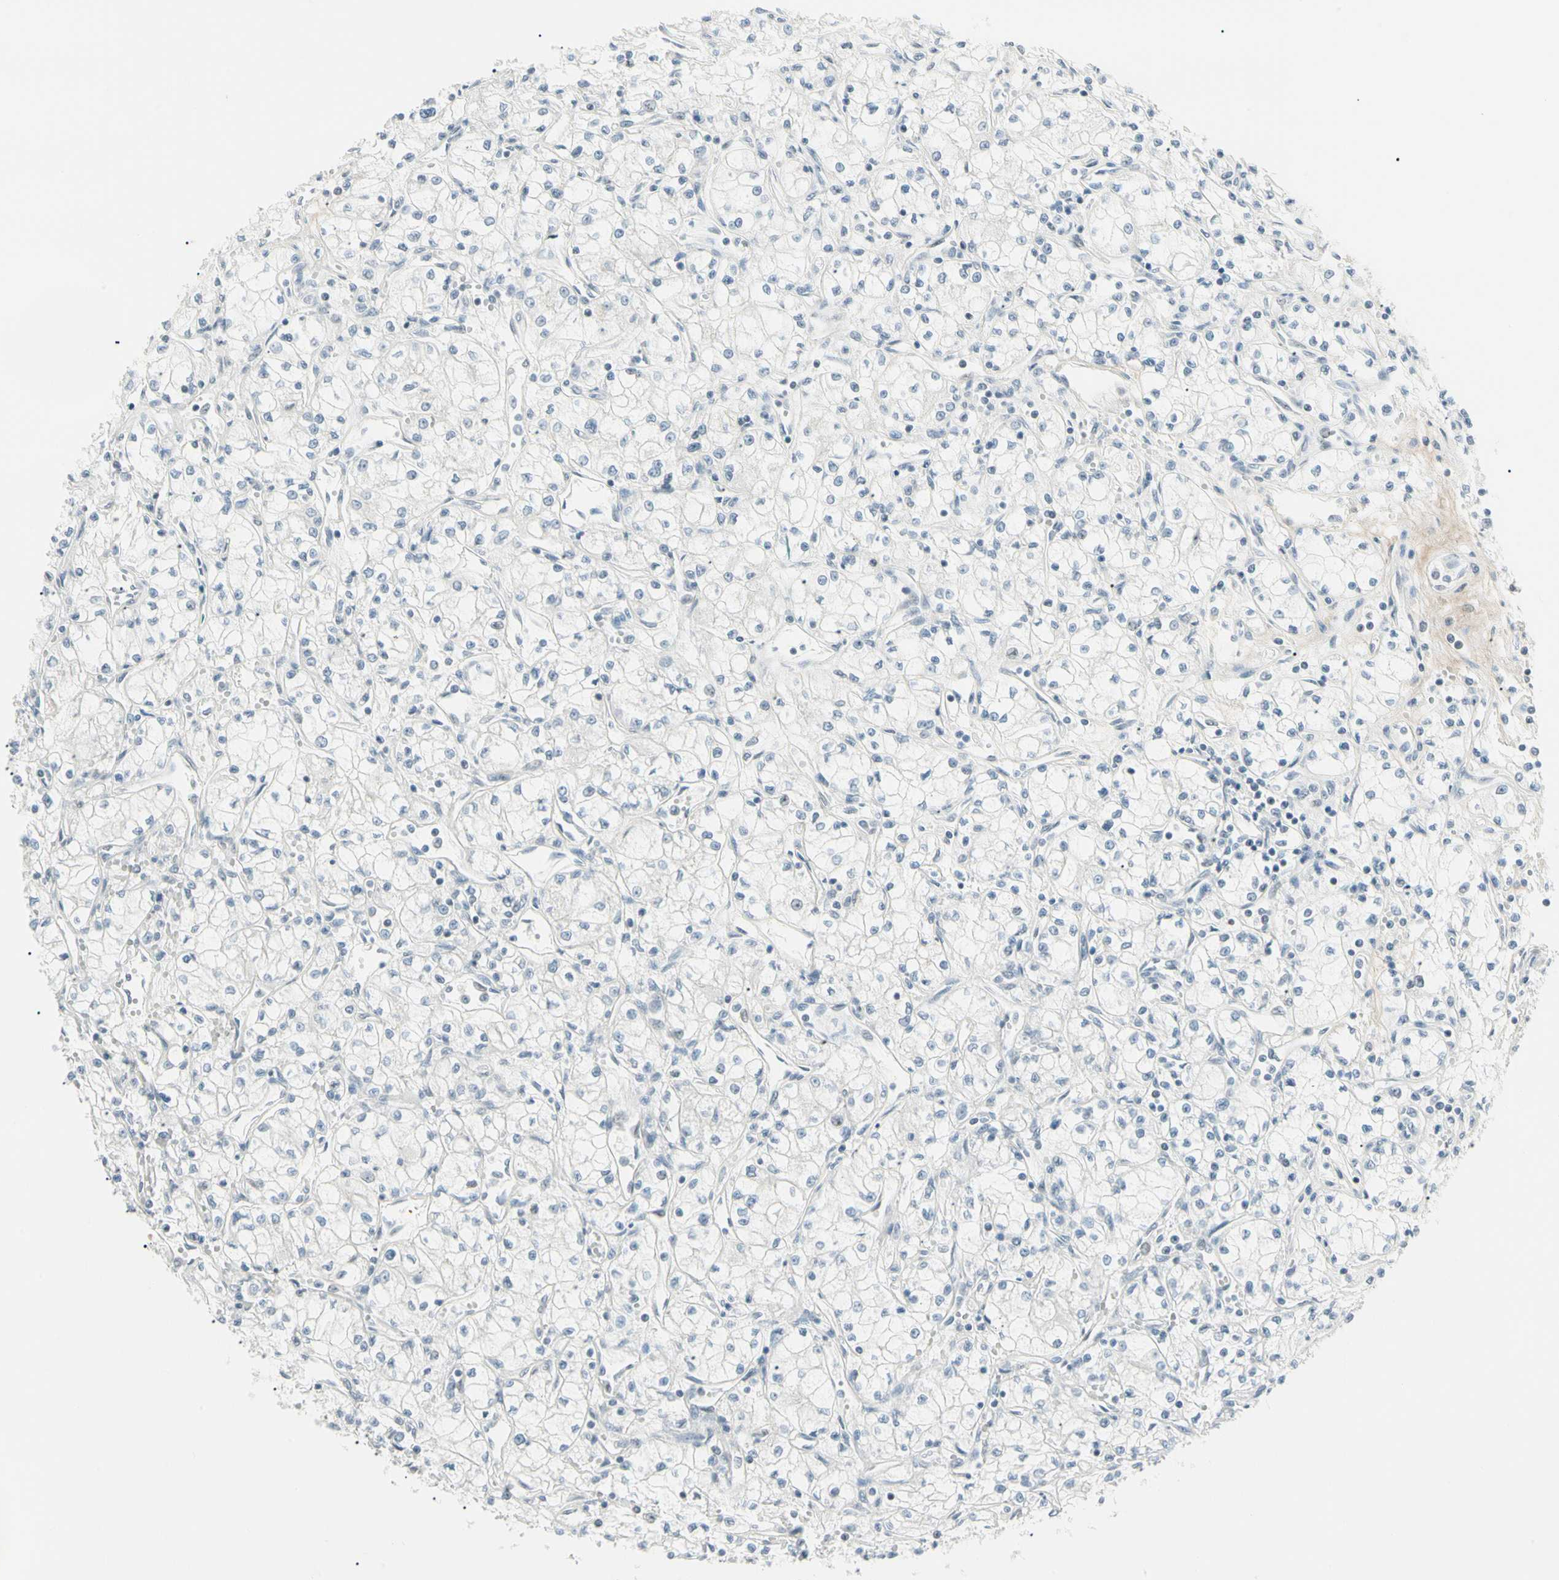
{"staining": {"intensity": "negative", "quantity": "none", "location": "none"}, "tissue": "renal cancer", "cell_type": "Tumor cells", "image_type": "cancer", "snomed": [{"axis": "morphology", "description": "Normal tissue, NOS"}, {"axis": "morphology", "description": "Adenocarcinoma, NOS"}, {"axis": "topography", "description": "Kidney"}], "caption": "Histopathology image shows no significant protein expression in tumor cells of renal adenocarcinoma.", "gene": "ASPN", "patient": {"sex": "male", "age": 59}}